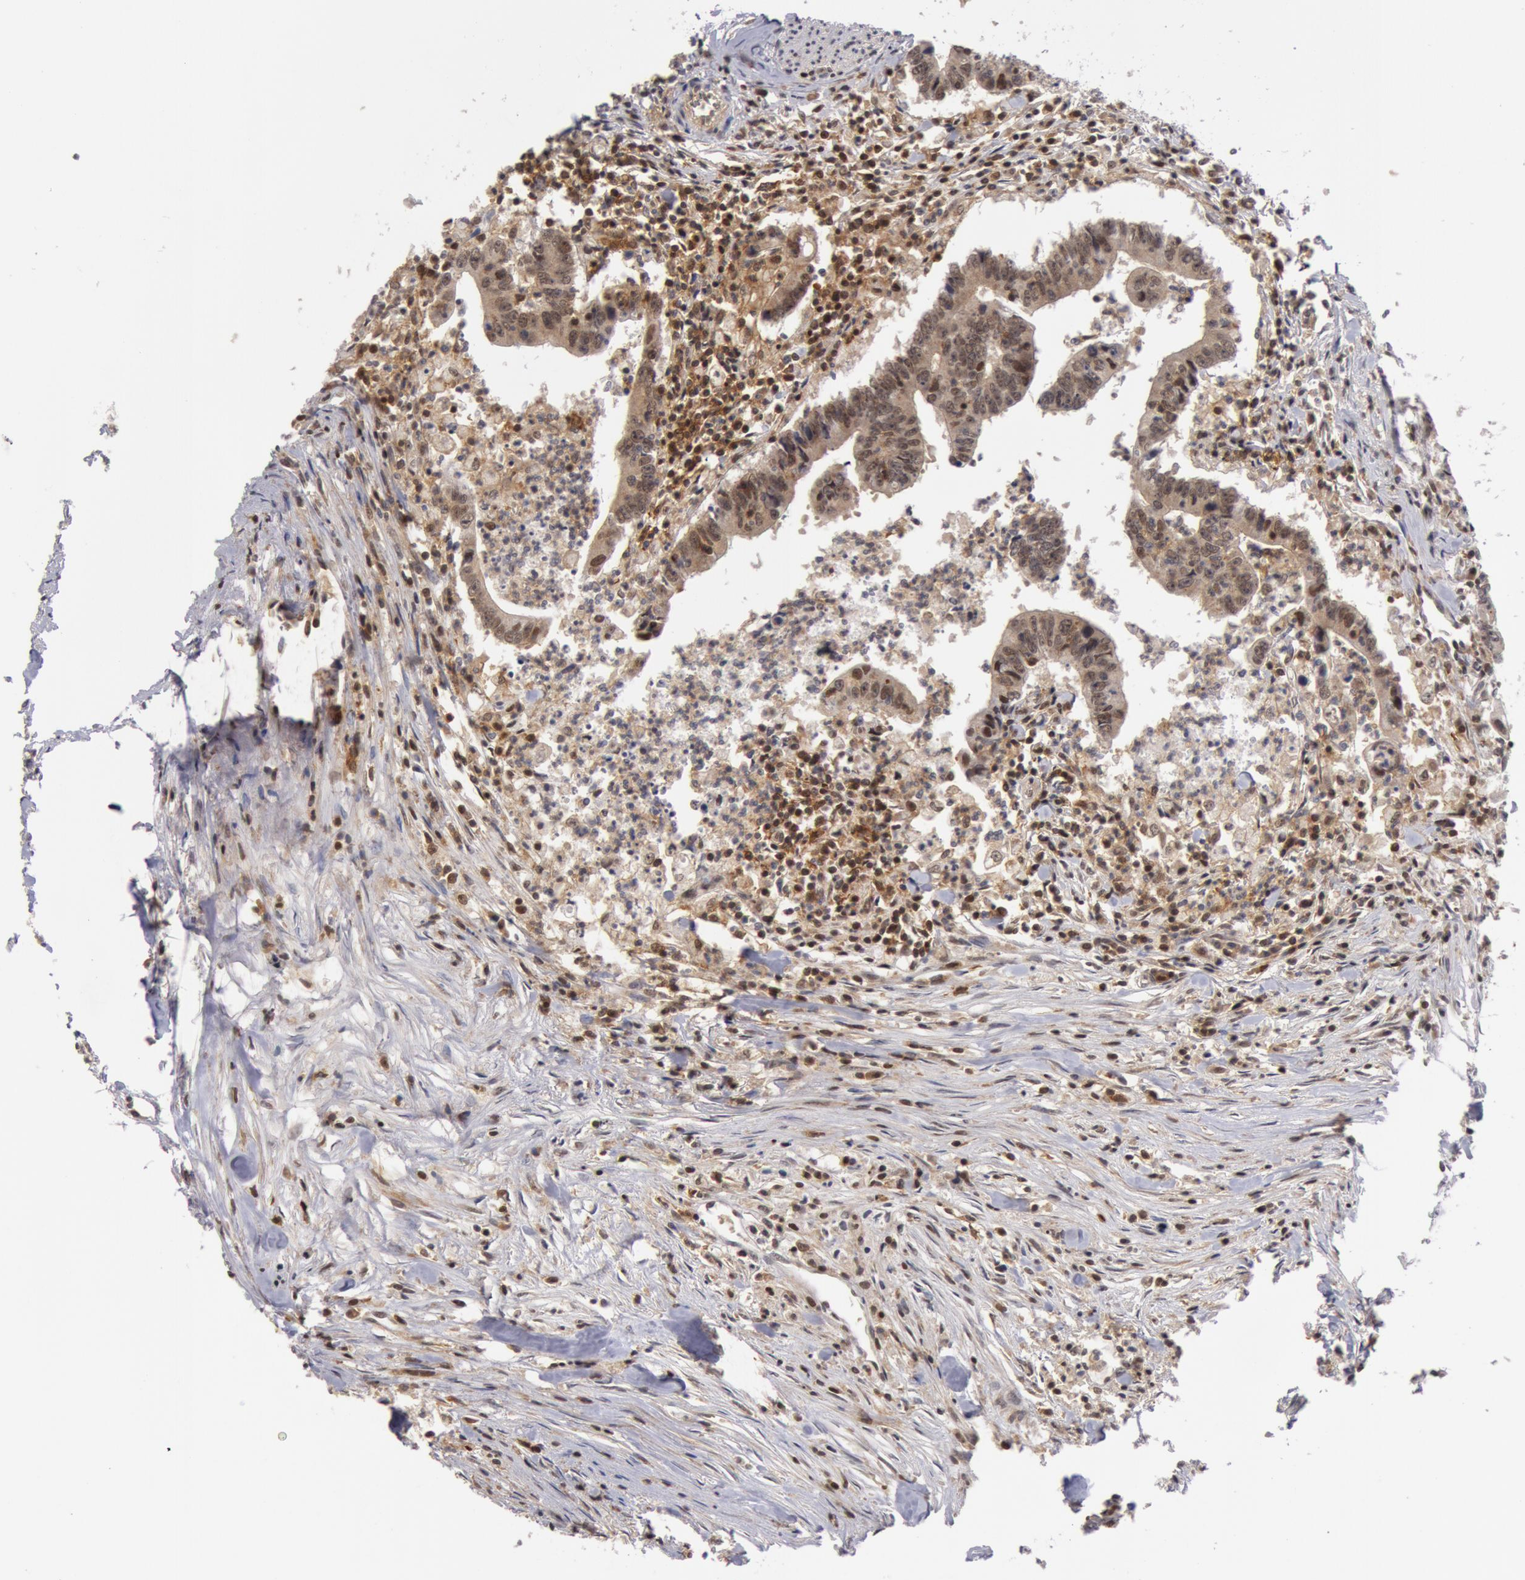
{"staining": {"intensity": "weak", "quantity": "25%-75%", "location": "nuclear"}, "tissue": "colorectal cancer", "cell_type": "Tumor cells", "image_type": "cancer", "snomed": [{"axis": "morphology", "description": "Adenocarcinoma, NOS"}, {"axis": "topography", "description": "Colon"}], "caption": "This photomicrograph demonstrates colorectal cancer (adenocarcinoma) stained with immunohistochemistry to label a protein in brown. The nuclear of tumor cells show weak positivity for the protein. Nuclei are counter-stained blue.", "gene": "ZNF350", "patient": {"sex": "male", "age": 55}}